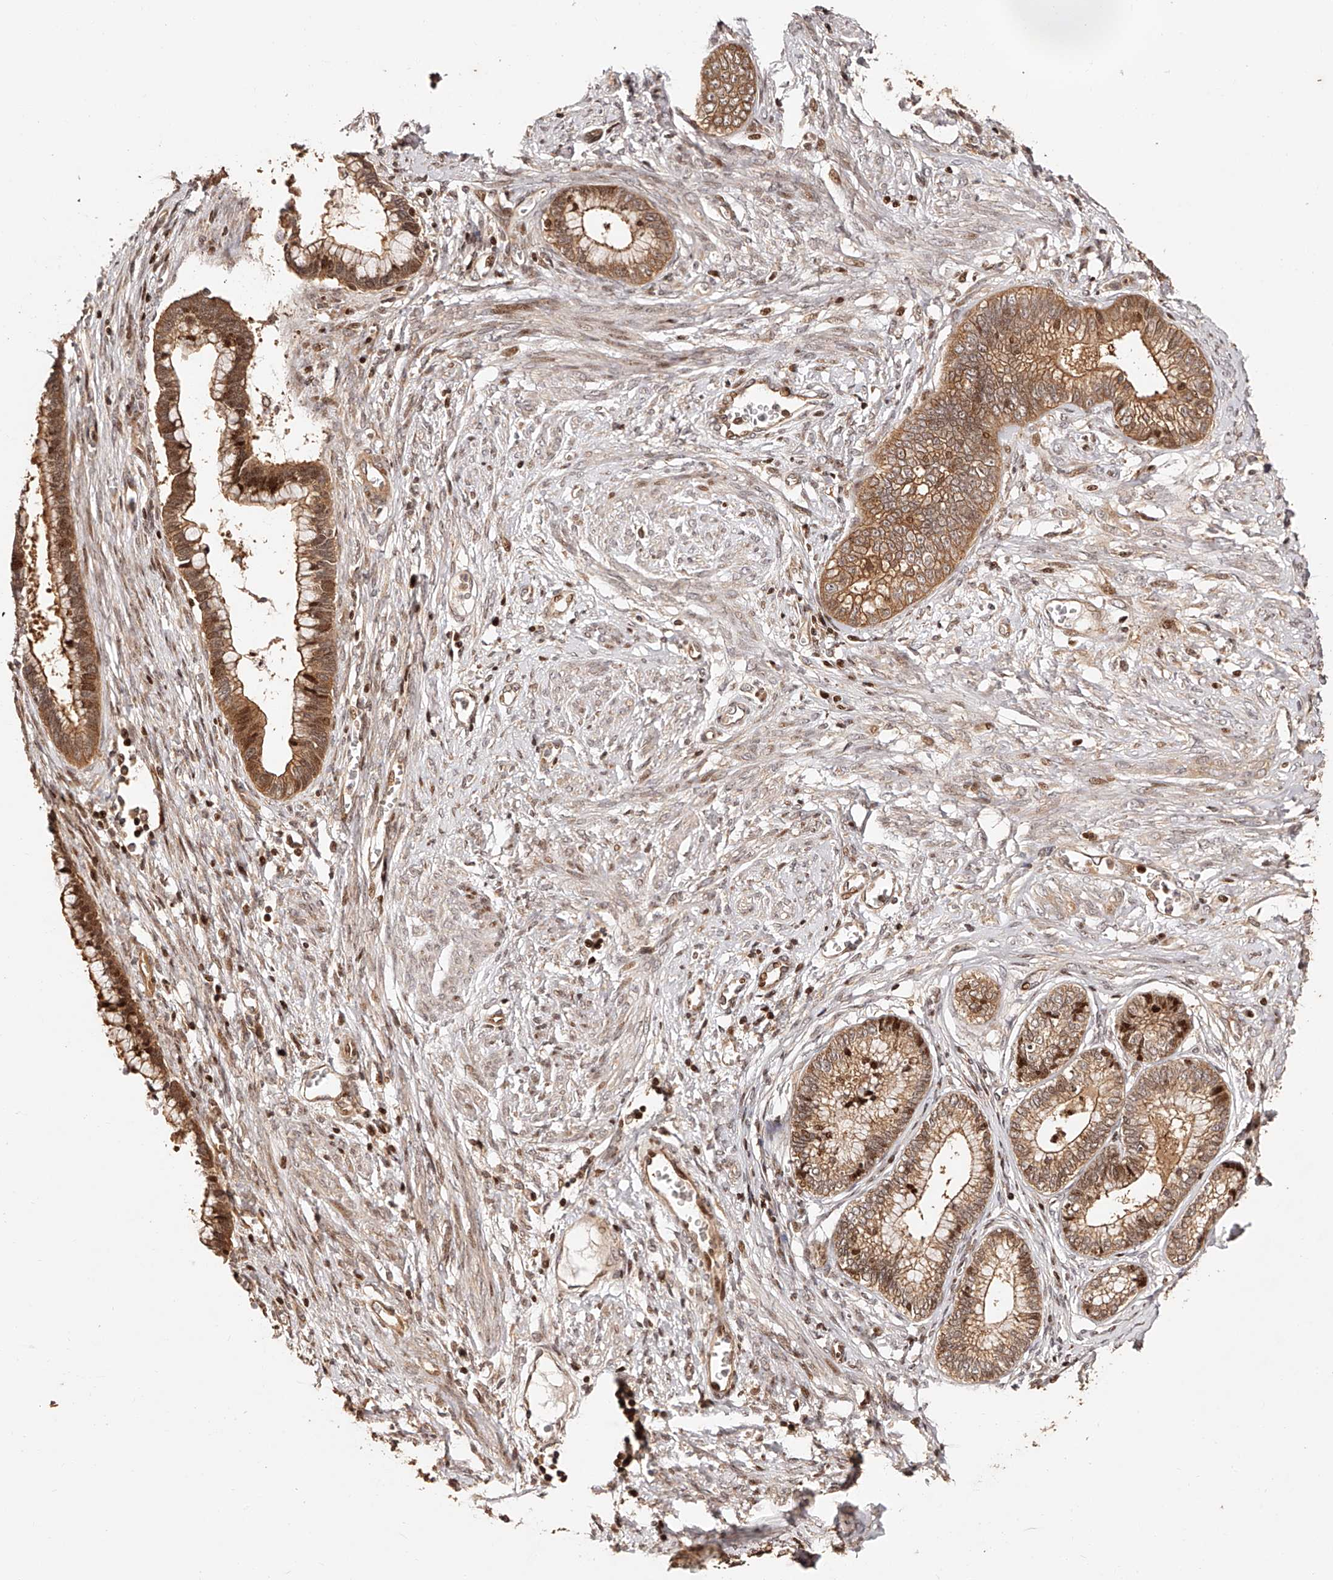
{"staining": {"intensity": "moderate", "quantity": ">75%", "location": "cytoplasmic/membranous,nuclear"}, "tissue": "cervical cancer", "cell_type": "Tumor cells", "image_type": "cancer", "snomed": [{"axis": "morphology", "description": "Adenocarcinoma, NOS"}, {"axis": "topography", "description": "Cervix"}], "caption": "Cervical cancer was stained to show a protein in brown. There is medium levels of moderate cytoplasmic/membranous and nuclear expression in approximately >75% of tumor cells.", "gene": "PFDN2", "patient": {"sex": "female", "age": 44}}